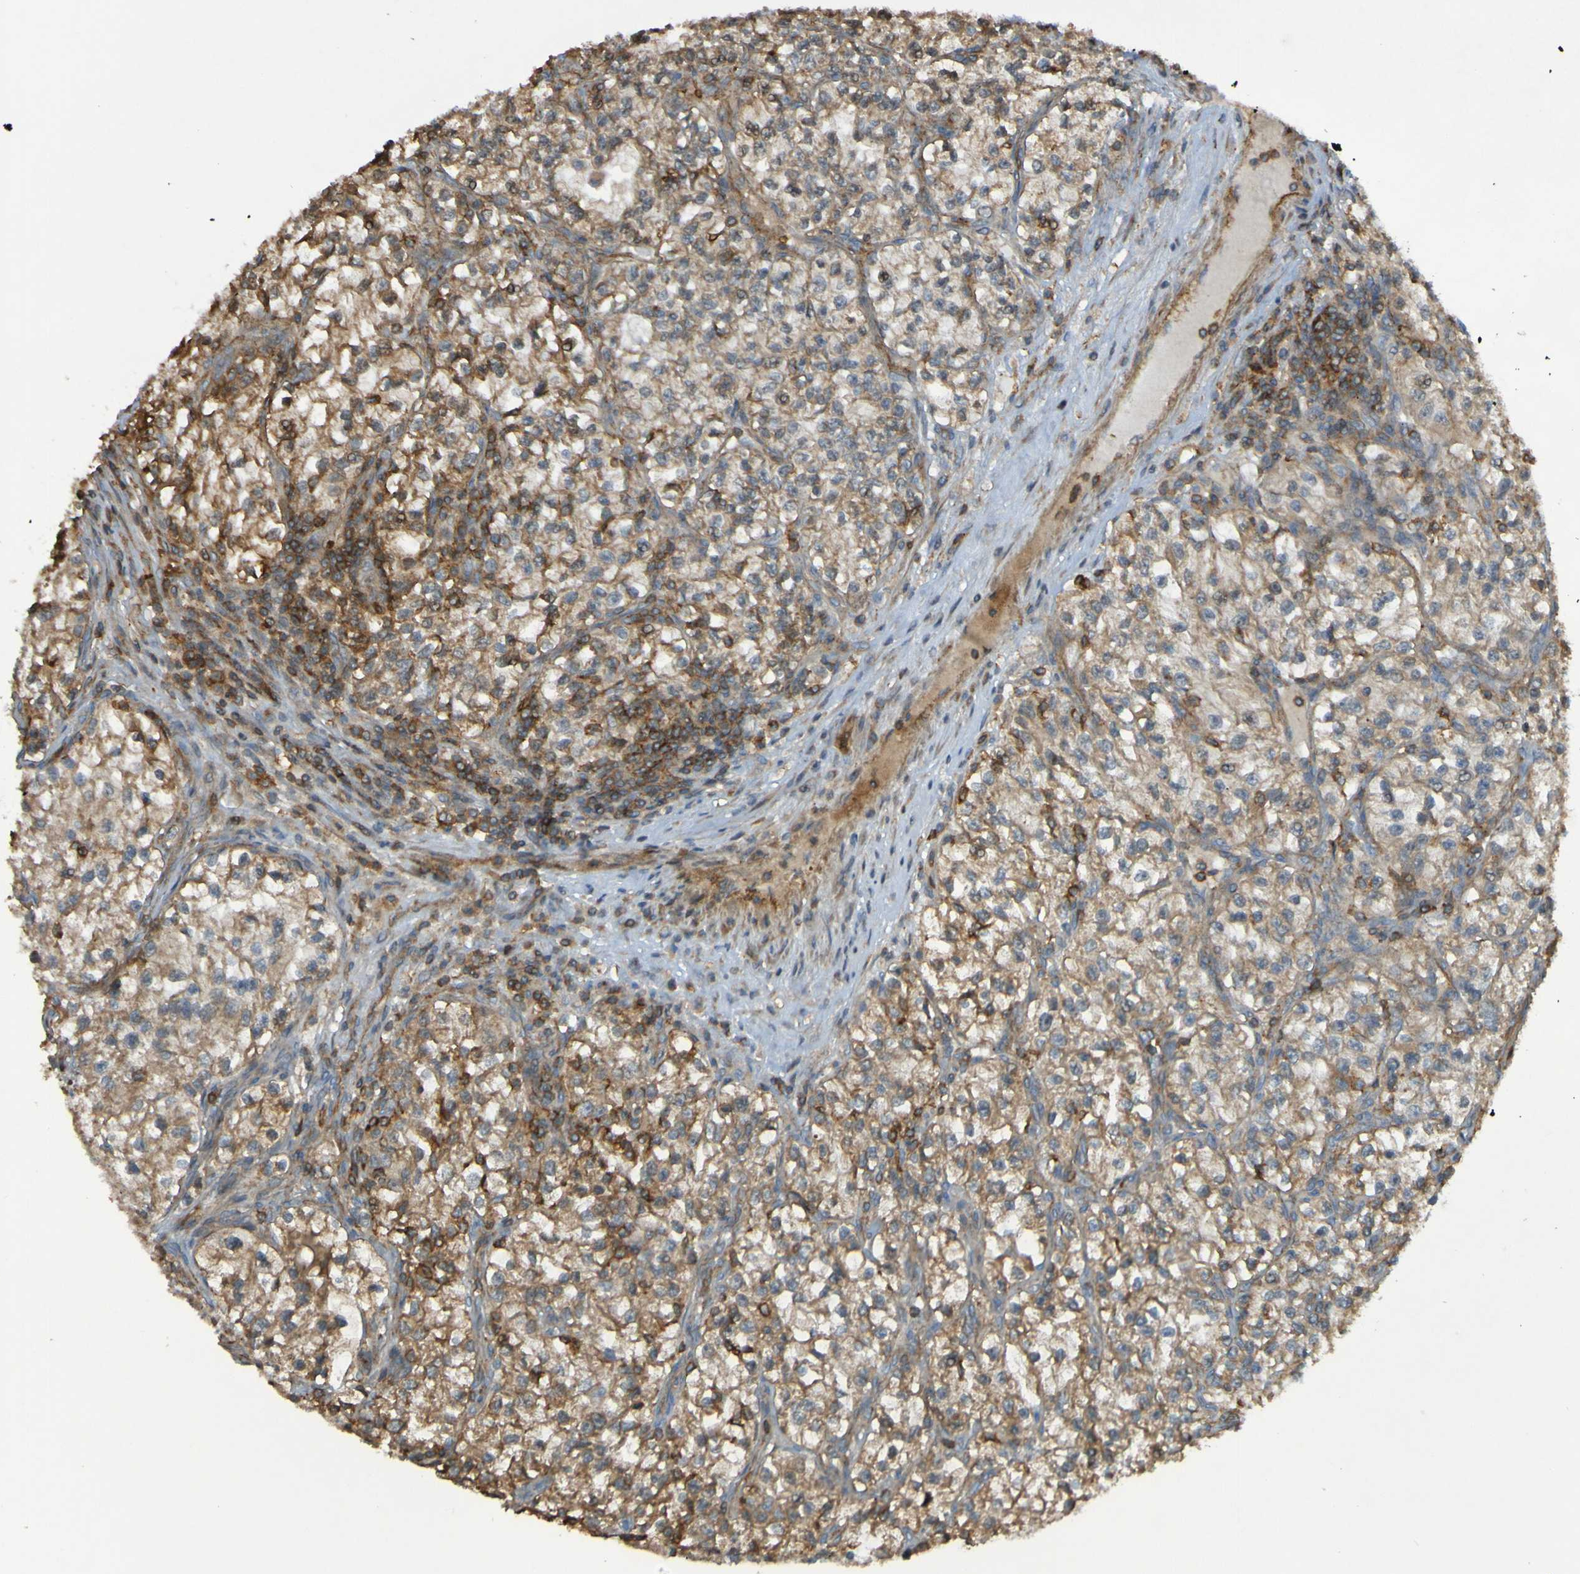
{"staining": {"intensity": "moderate", "quantity": ">75%", "location": "cytoplasmic/membranous,nuclear"}, "tissue": "renal cancer", "cell_type": "Tumor cells", "image_type": "cancer", "snomed": [{"axis": "morphology", "description": "Adenocarcinoma, NOS"}, {"axis": "topography", "description": "Kidney"}], "caption": "Immunohistochemistry of renal cancer (adenocarcinoma) demonstrates medium levels of moderate cytoplasmic/membranous and nuclear staining in about >75% of tumor cells.", "gene": "PDGFB", "patient": {"sex": "female", "age": 57}}